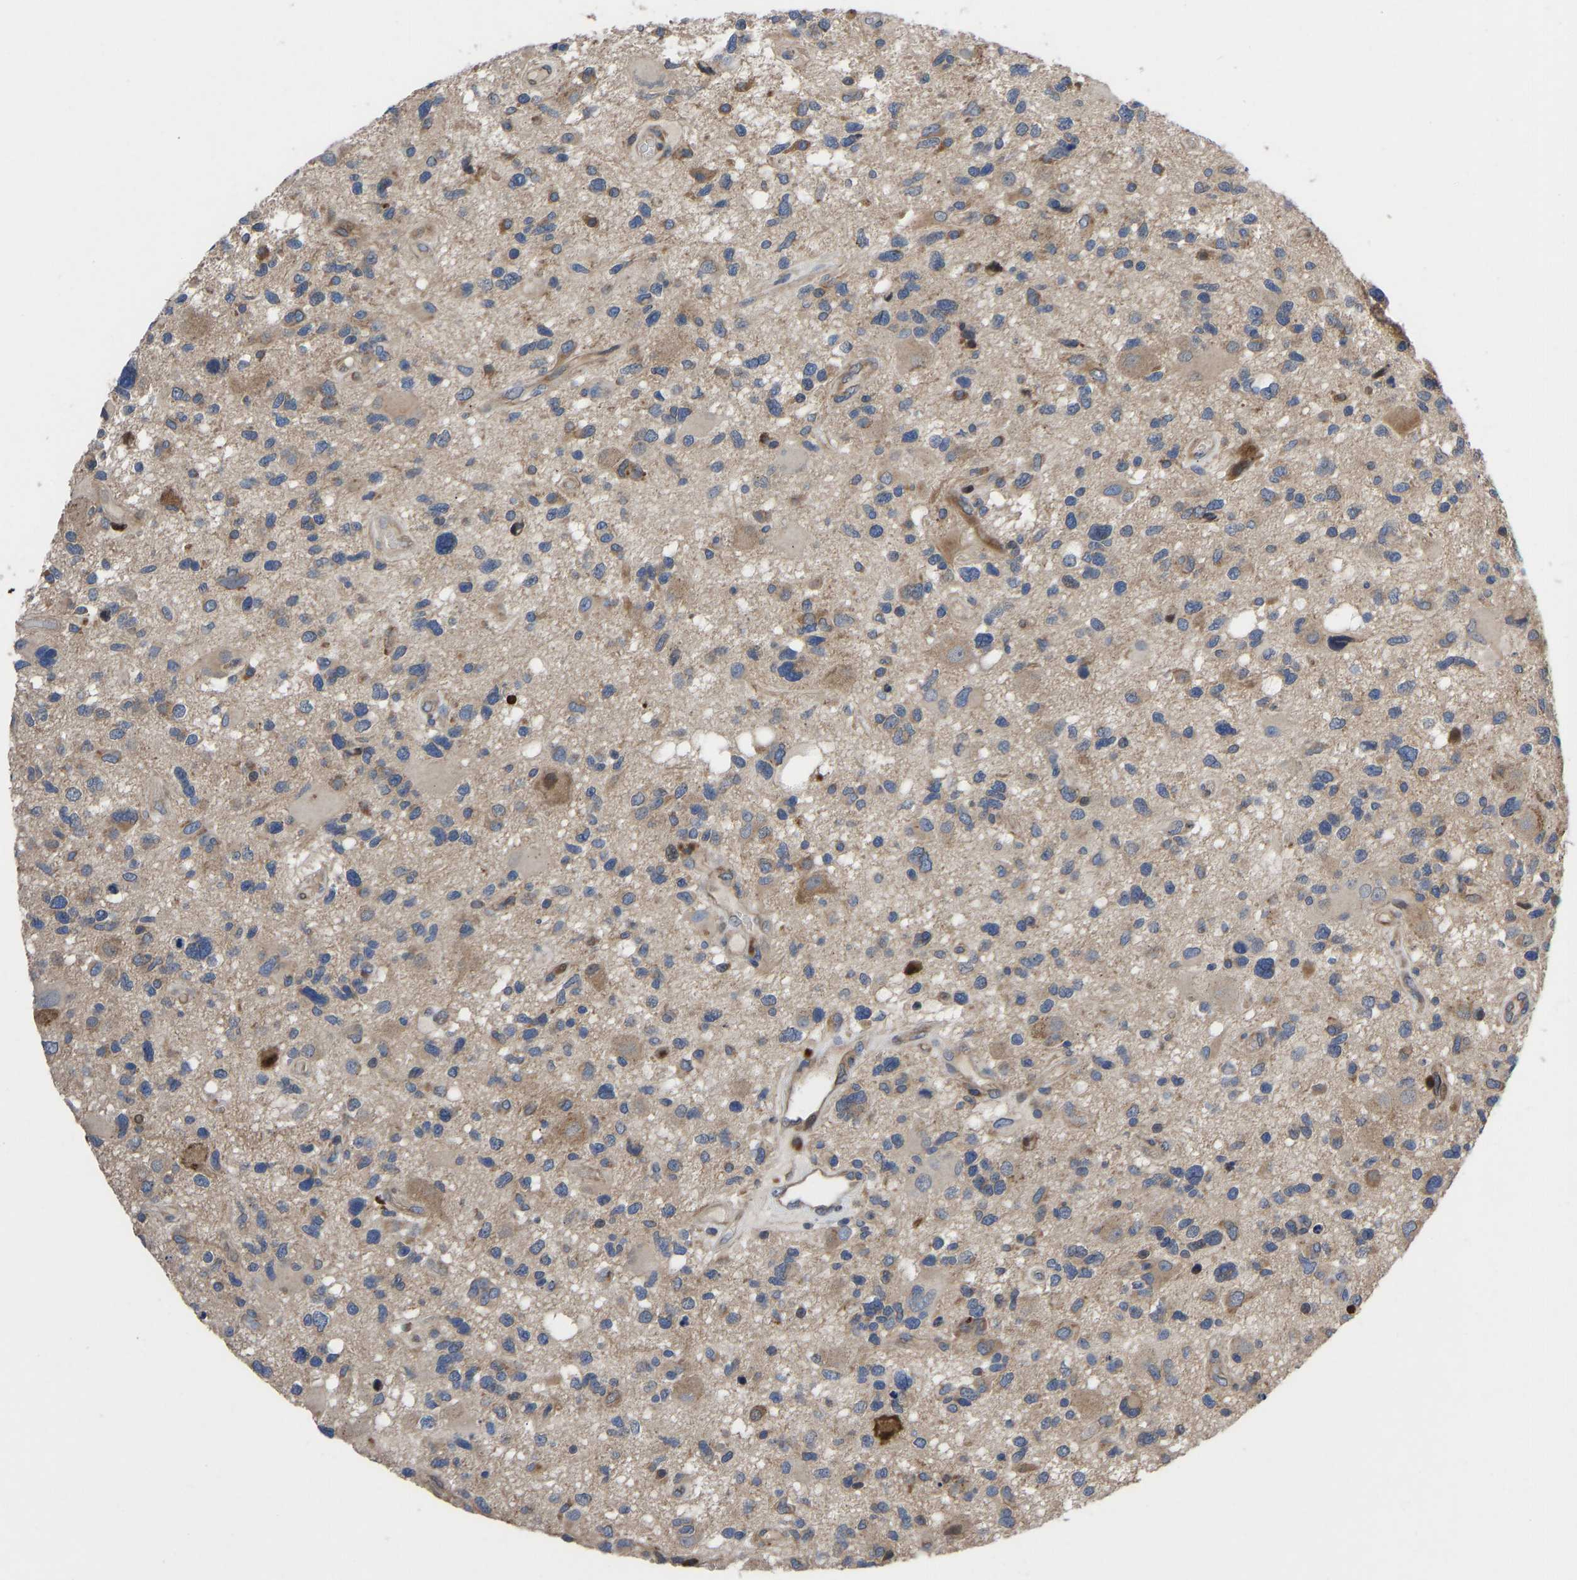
{"staining": {"intensity": "moderate", "quantity": "<25%", "location": "cytoplasmic/membranous"}, "tissue": "glioma", "cell_type": "Tumor cells", "image_type": "cancer", "snomed": [{"axis": "morphology", "description": "Glioma, malignant, High grade"}, {"axis": "topography", "description": "Brain"}], "caption": "Immunohistochemical staining of malignant glioma (high-grade) displays low levels of moderate cytoplasmic/membranous protein expression in approximately <25% of tumor cells. (brown staining indicates protein expression, while blue staining denotes nuclei).", "gene": "TMEM38B", "patient": {"sex": "male", "age": 33}}